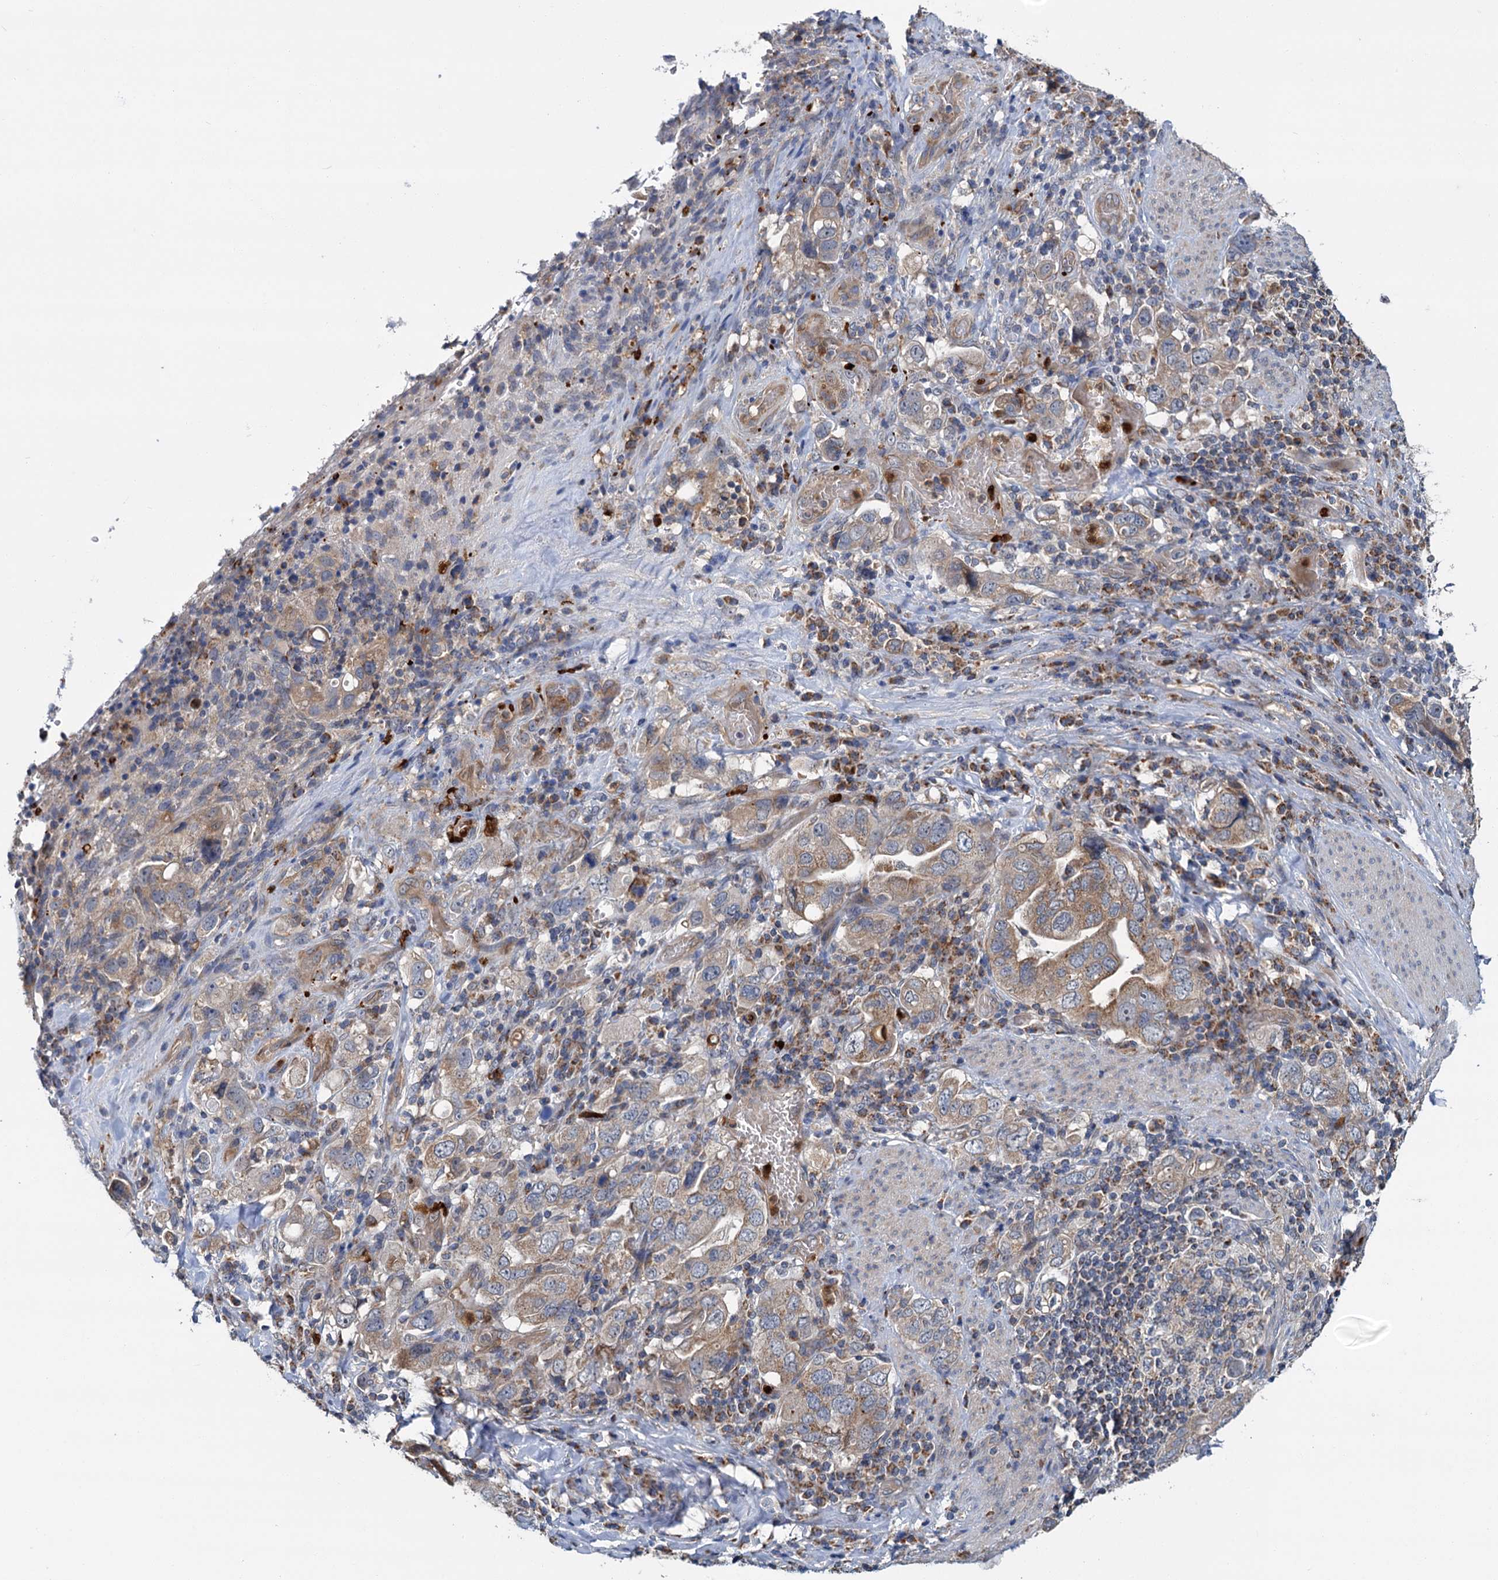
{"staining": {"intensity": "weak", "quantity": ">75%", "location": "cytoplasmic/membranous"}, "tissue": "stomach cancer", "cell_type": "Tumor cells", "image_type": "cancer", "snomed": [{"axis": "morphology", "description": "Adenocarcinoma, NOS"}, {"axis": "topography", "description": "Stomach, upper"}], "caption": "Immunohistochemical staining of stomach adenocarcinoma shows low levels of weak cytoplasmic/membranous protein positivity in about >75% of tumor cells. (brown staining indicates protein expression, while blue staining denotes nuclei).", "gene": "DYNC2H1", "patient": {"sex": "male", "age": 62}}